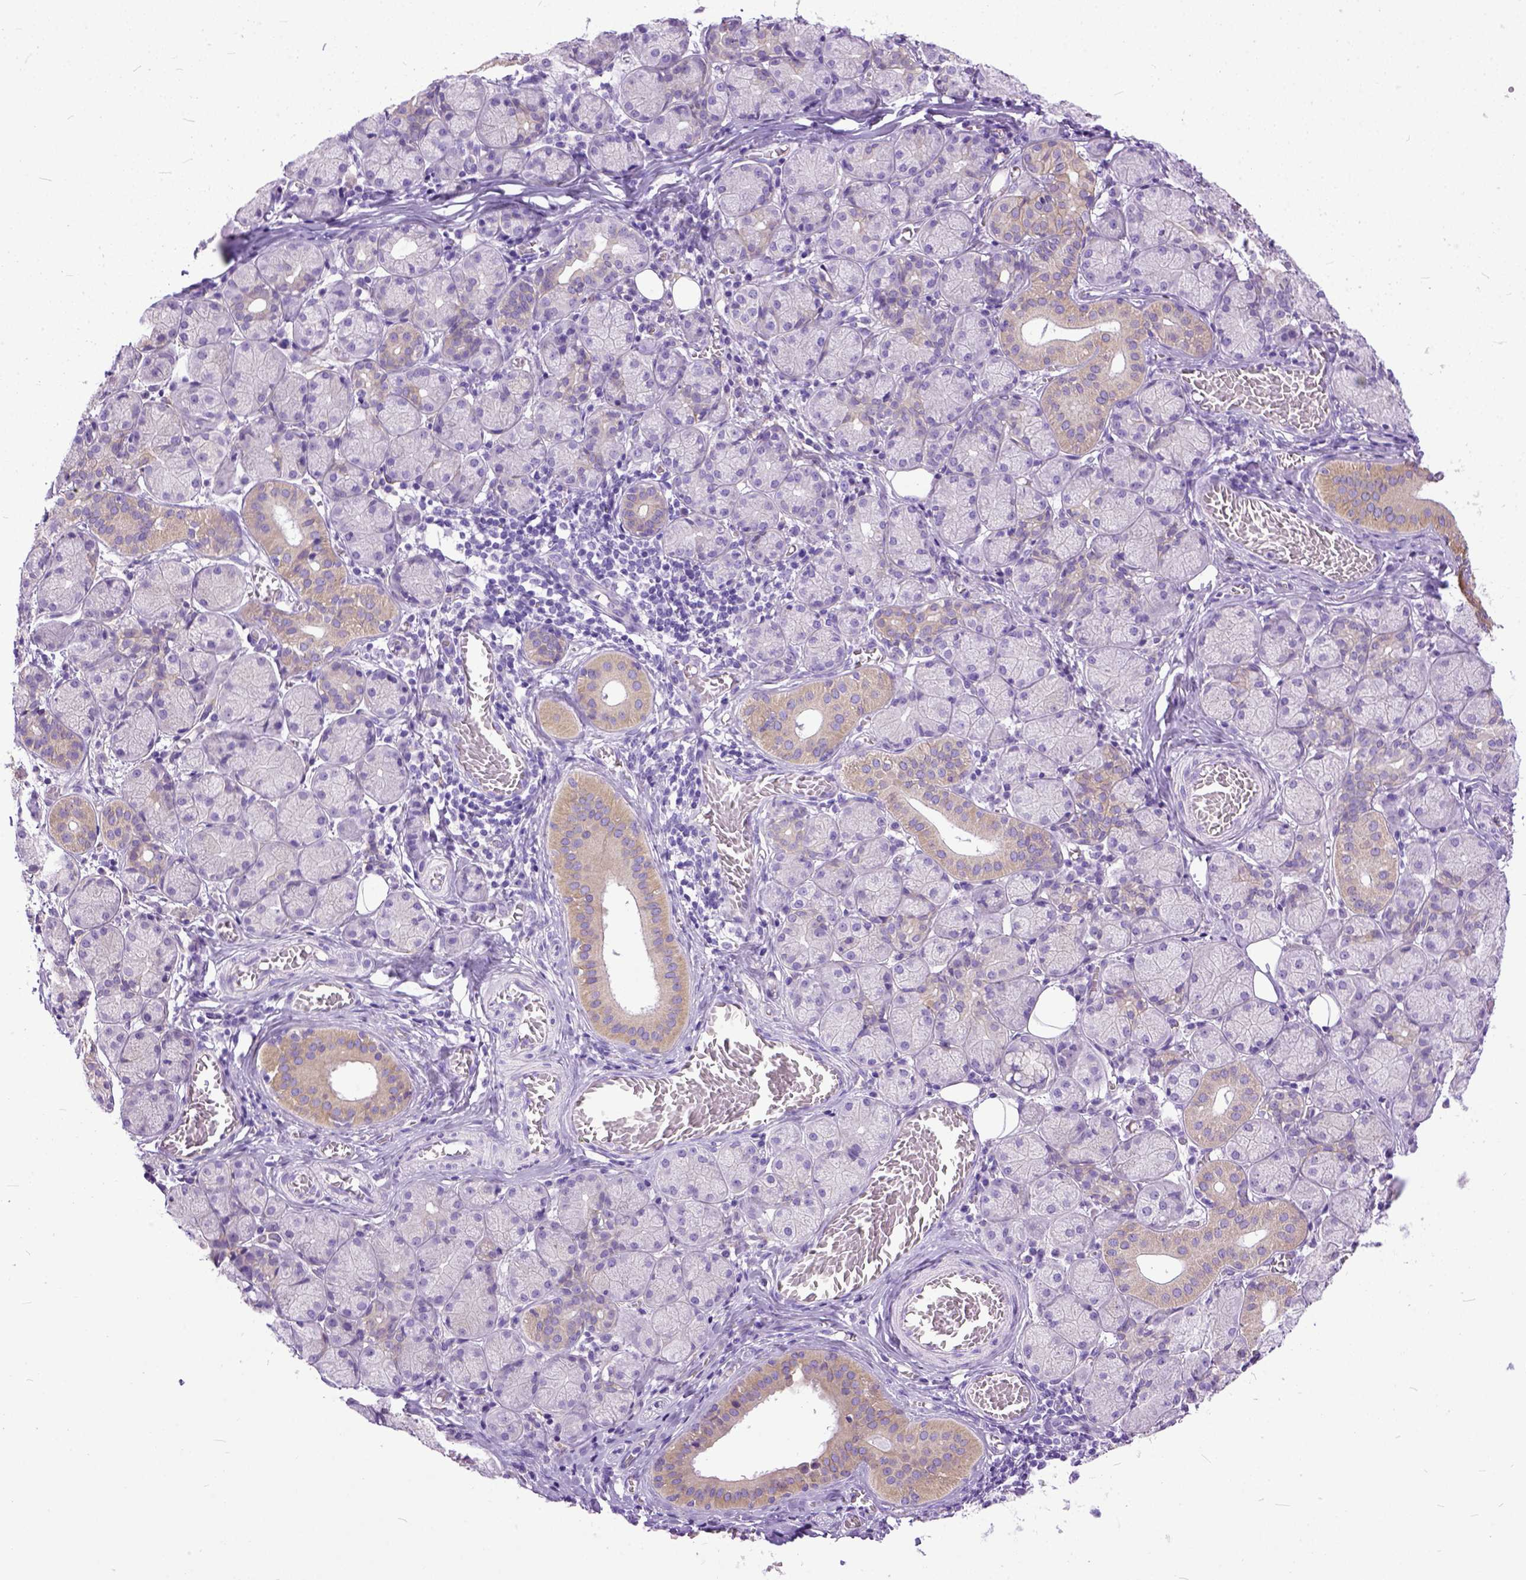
{"staining": {"intensity": "moderate", "quantity": "<25%", "location": "cytoplasmic/membranous"}, "tissue": "salivary gland", "cell_type": "Glandular cells", "image_type": "normal", "snomed": [{"axis": "morphology", "description": "Normal tissue, NOS"}, {"axis": "topography", "description": "Salivary gland"}, {"axis": "topography", "description": "Peripheral nerve tissue"}], "caption": "Immunohistochemical staining of benign human salivary gland displays low levels of moderate cytoplasmic/membranous expression in approximately <25% of glandular cells. (DAB = brown stain, brightfield microscopy at high magnification).", "gene": "PPL", "patient": {"sex": "female", "age": 24}}